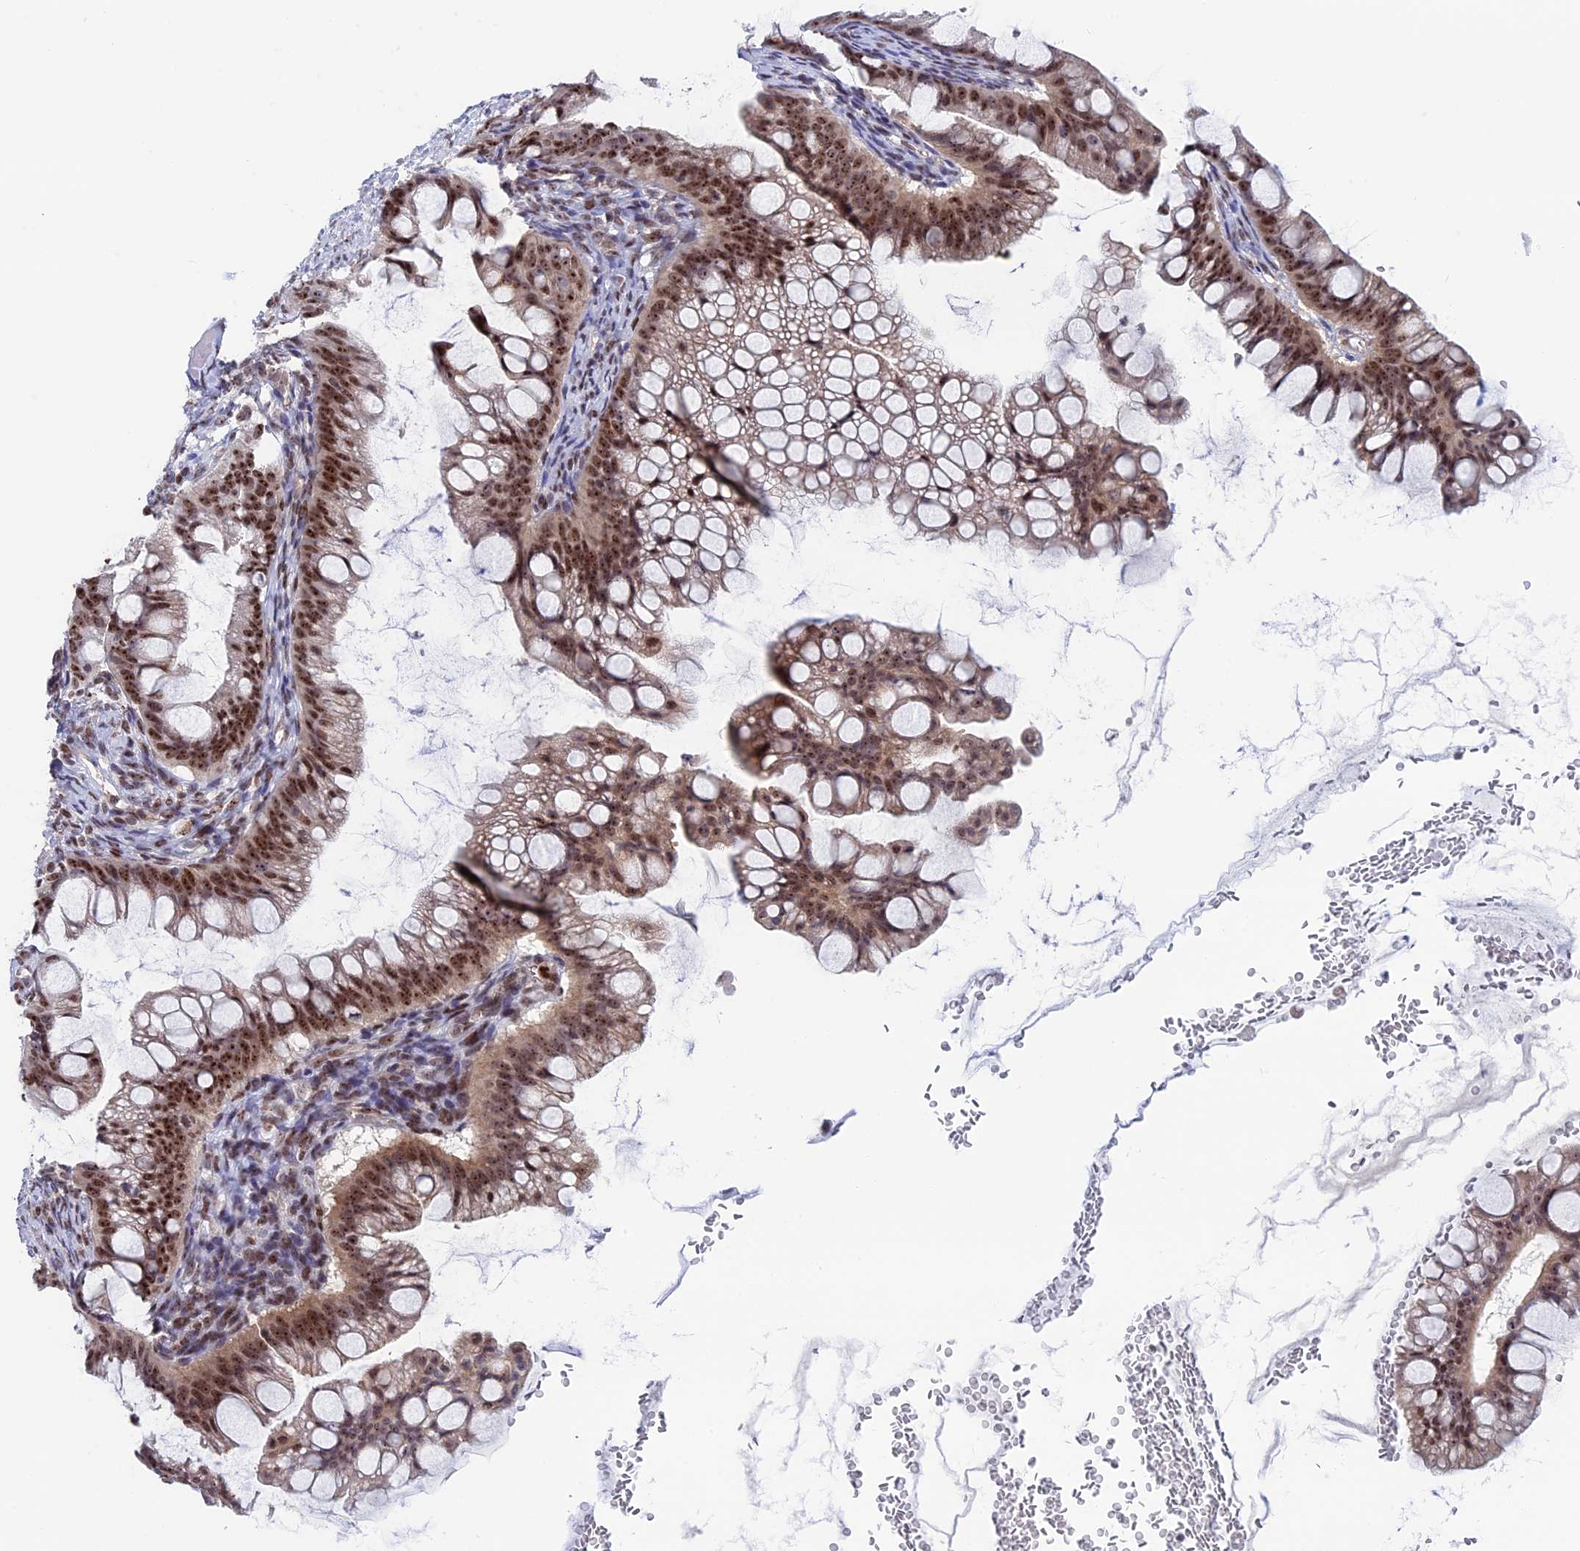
{"staining": {"intensity": "moderate", "quantity": ">75%", "location": "nuclear"}, "tissue": "ovarian cancer", "cell_type": "Tumor cells", "image_type": "cancer", "snomed": [{"axis": "morphology", "description": "Cystadenocarcinoma, mucinous, NOS"}, {"axis": "topography", "description": "Ovary"}], "caption": "Immunohistochemistry (IHC) image of neoplastic tissue: human ovarian mucinous cystadenocarcinoma stained using immunohistochemistry exhibits medium levels of moderate protein expression localized specifically in the nuclear of tumor cells, appearing as a nuclear brown color.", "gene": "CCDC86", "patient": {"sex": "female", "age": 73}}